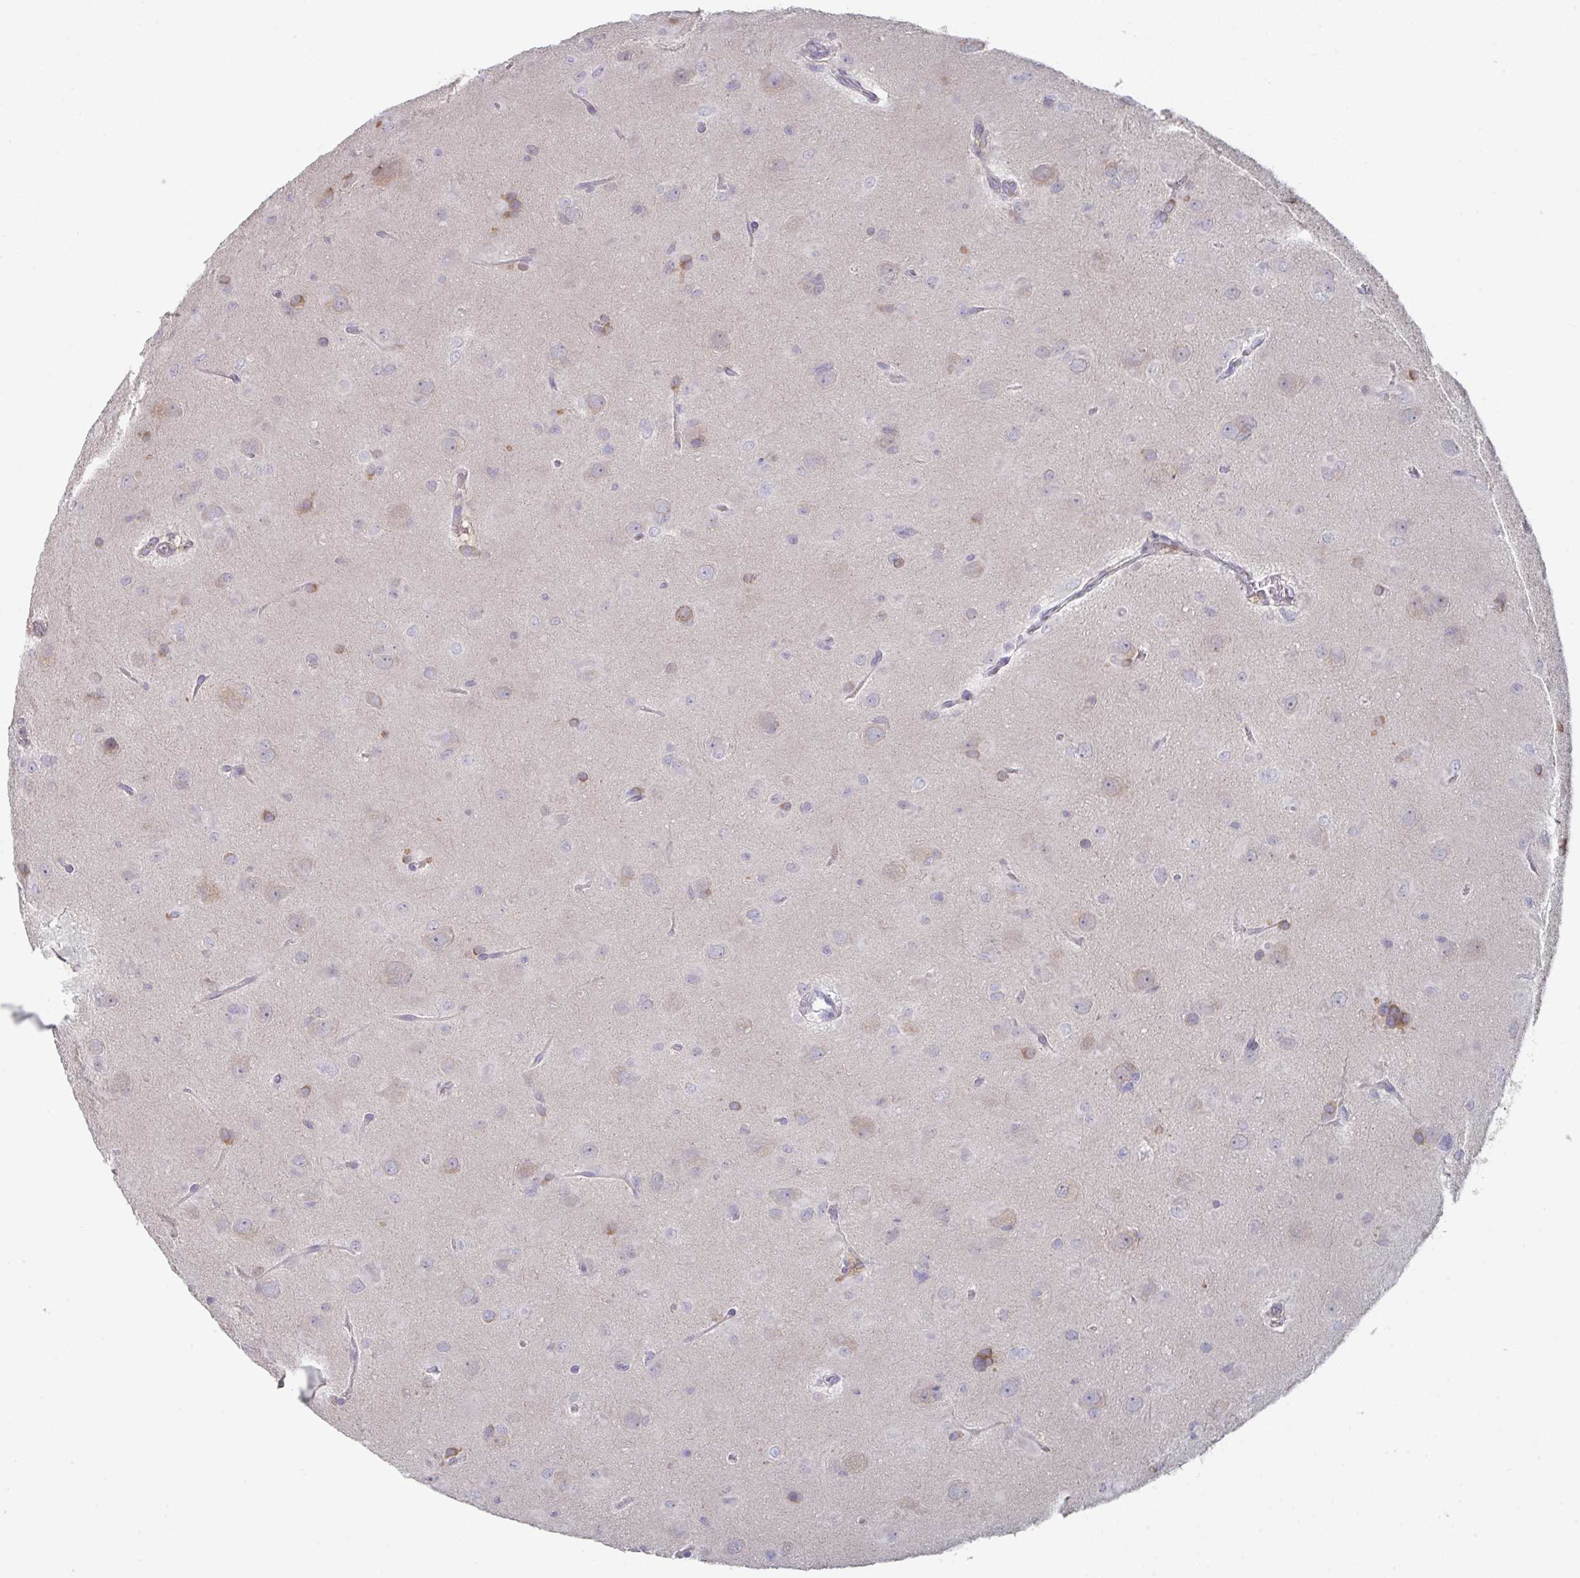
{"staining": {"intensity": "weak", "quantity": "<25%", "location": "cytoplasmic/membranous"}, "tissue": "glioma", "cell_type": "Tumor cells", "image_type": "cancer", "snomed": [{"axis": "morphology", "description": "Glioma, malignant, Low grade"}, {"axis": "topography", "description": "Brain"}], "caption": "DAB immunohistochemical staining of low-grade glioma (malignant) reveals no significant positivity in tumor cells.", "gene": "PTPRD", "patient": {"sex": "male", "age": 58}}